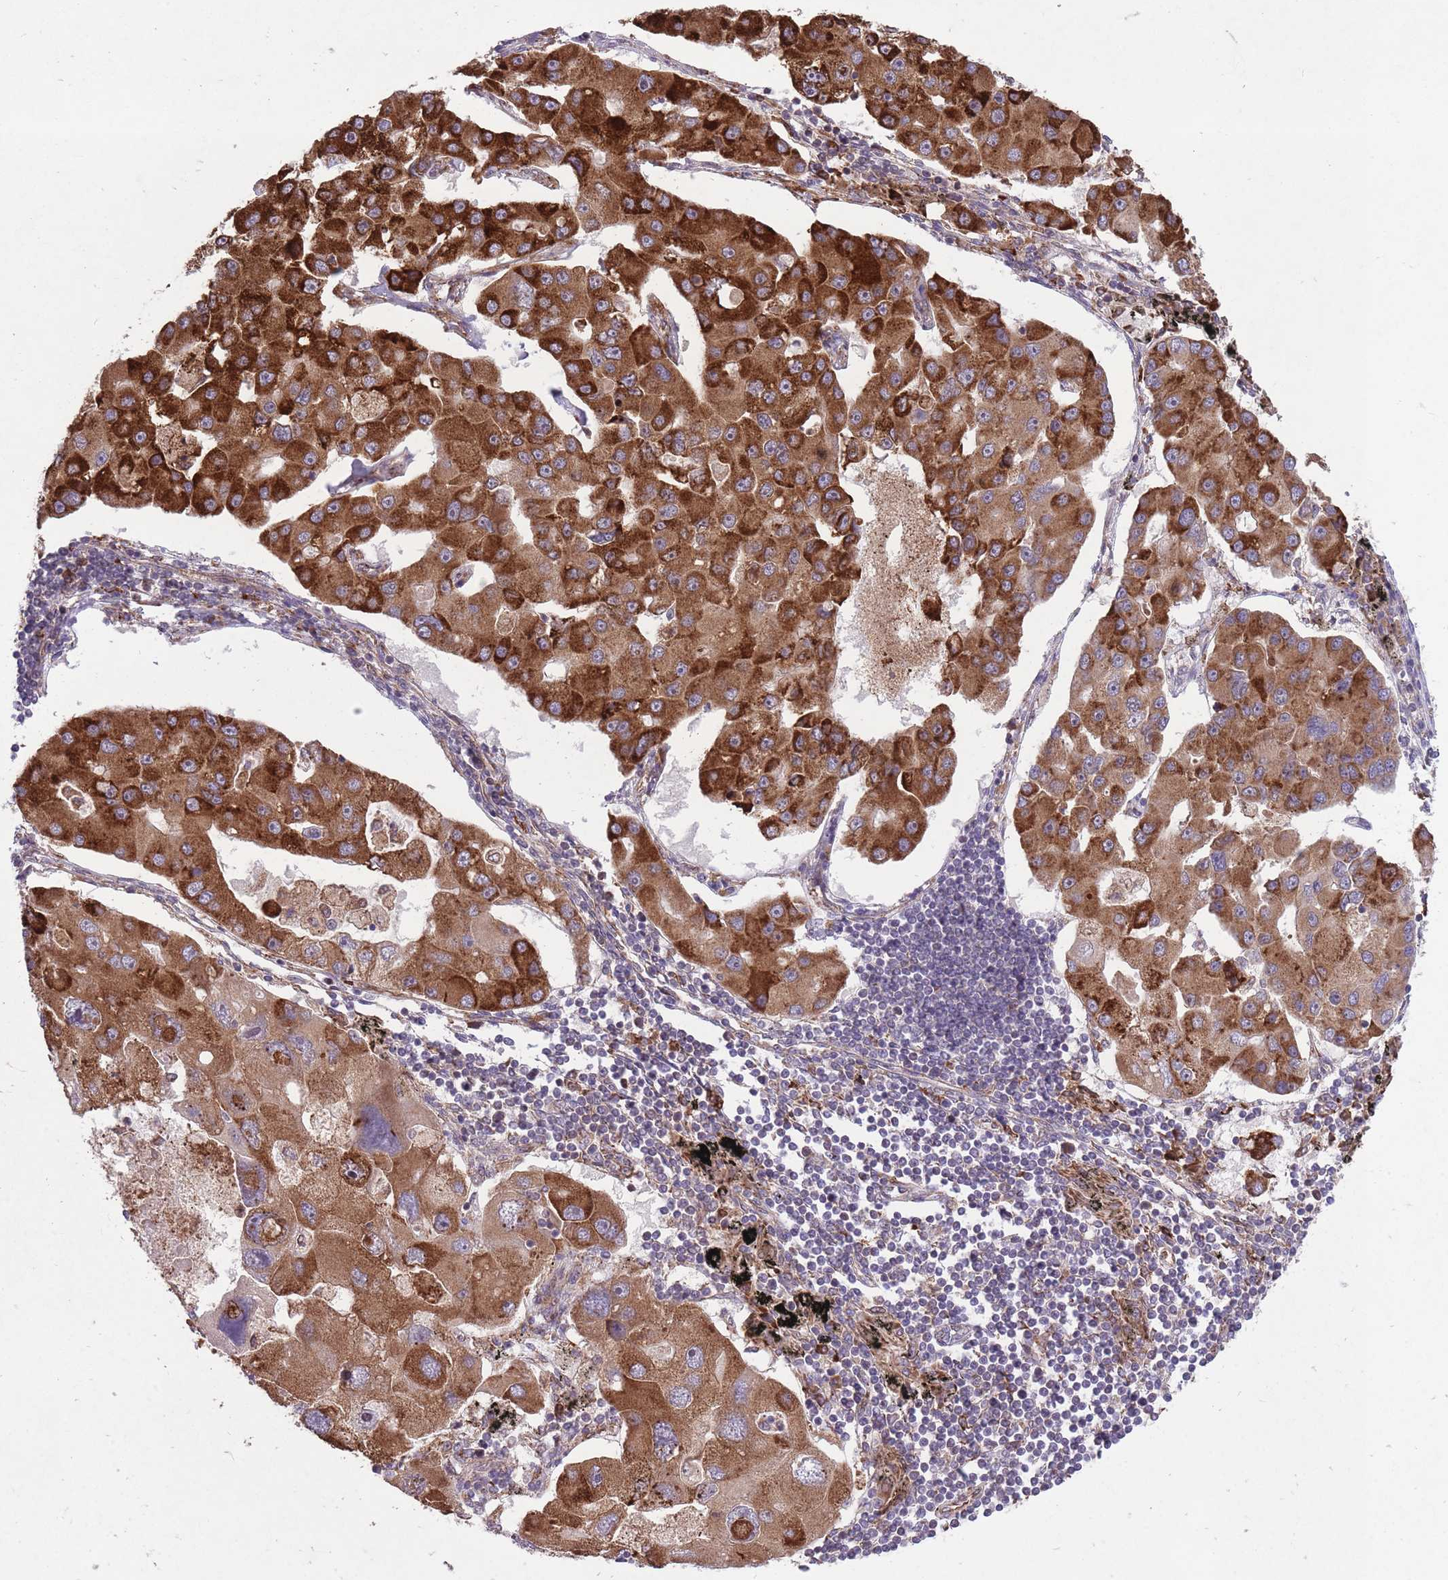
{"staining": {"intensity": "strong", "quantity": ">75%", "location": "cytoplasmic/membranous"}, "tissue": "lung cancer", "cell_type": "Tumor cells", "image_type": "cancer", "snomed": [{"axis": "morphology", "description": "Adenocarcinoma, NOS"}, {"axis": "topography", "description": "Lung"}], "caption": "Protein expression analysis of lung adenocarcinoma demonstrates strong cytoplasmic/membranous positivity in approximately >75% of tumor cells.", "gene": "TTLL3", "patient": {"sex": "female", "age": 54}}